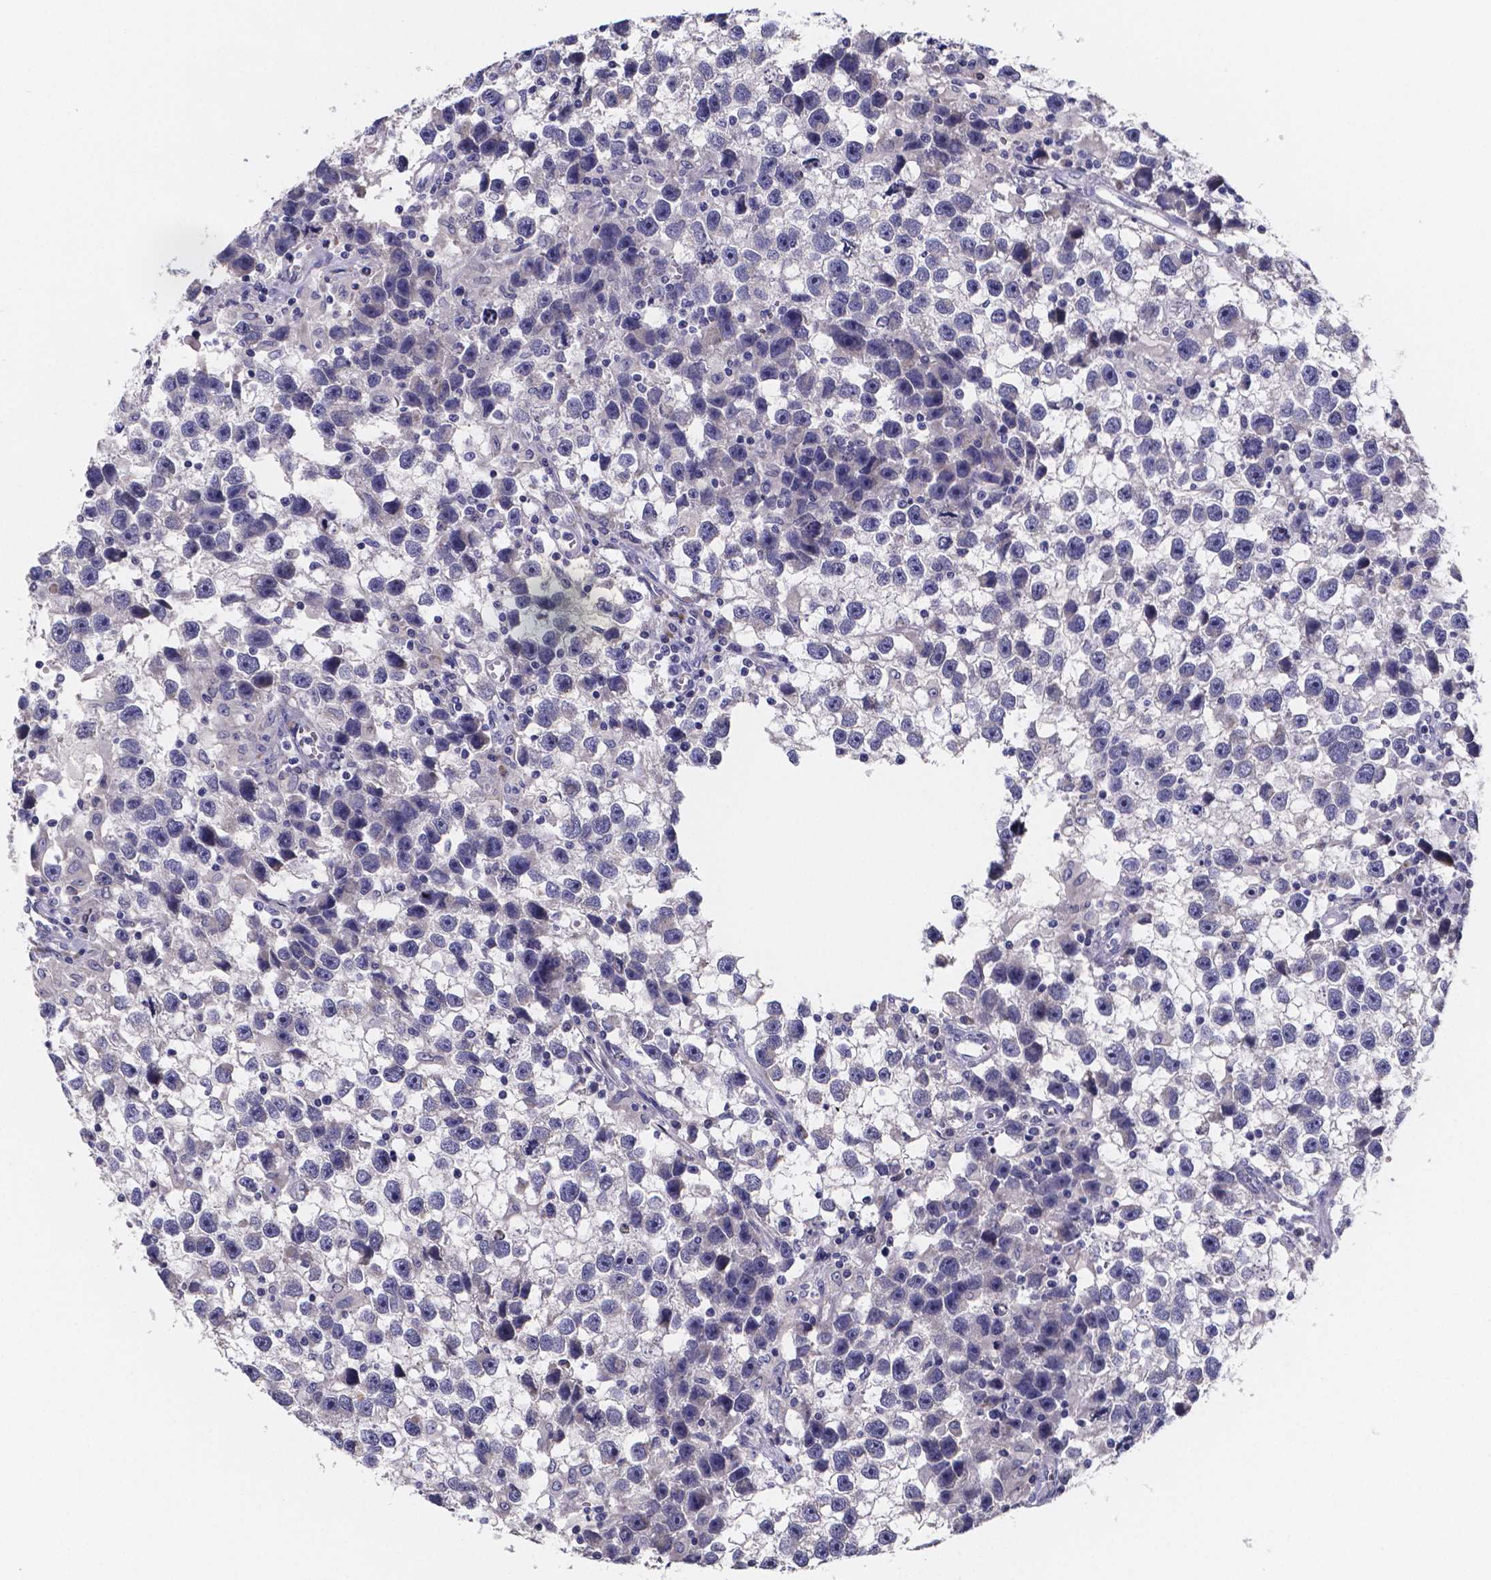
{"staining": {"intensity": "negative", "quantity": "none", "location": "none"}, "tissue": "testis cancer", "cell_type": "Tumor cells", "image_type": "cancer", "snomed": [{"axis": "morphology", "description": "Seminoma, NOS"}, {"axis": "topography", "description": "Testis"}], "caption": "Human testis cancer stained for a protein using immunohistochemistry (IHC) demonstrates no positivity in tumor cells.", "gene": "GABRA3", "patient": {"sex": "male", "age": 43}}